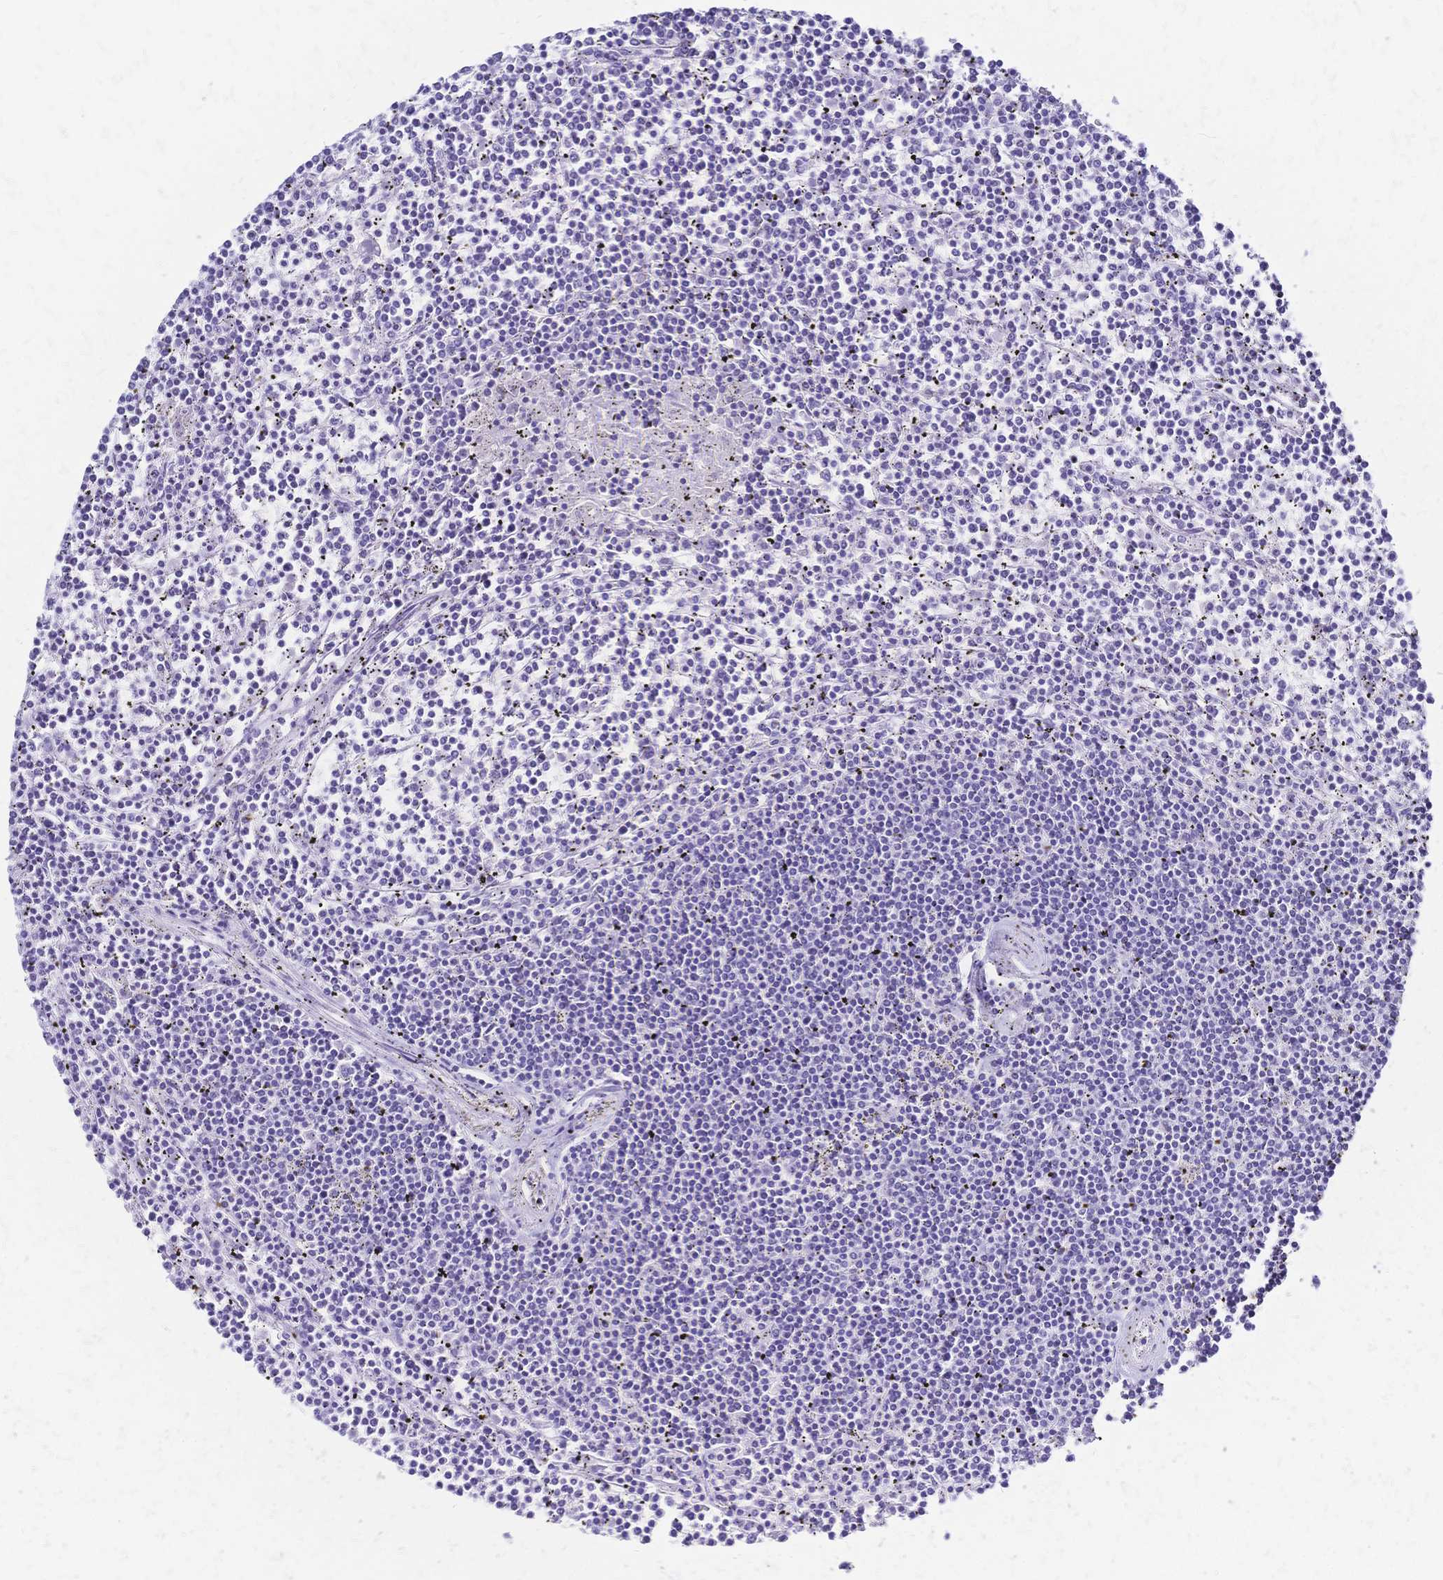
{"staining": {"intensity": "negative", "quantity": "none", "location": "none"}, "tissue": "lymphoma", "cell_type": "Tumor cells", "image_type": "cancer", "snomed": [{"axis": "morphology", "description": "Malignant lymphoma, non-Hodgkin's type, Low grade"}, {"axis": "topography", "description": "Spleen"}], "caption": "The photomicrograph shows no significant expression in tumor cells of low-grade malignant lymphoma, non-Hodgkin's type.", "gene": "FA2H", "patient": {"sex": "female", "age": 19}}